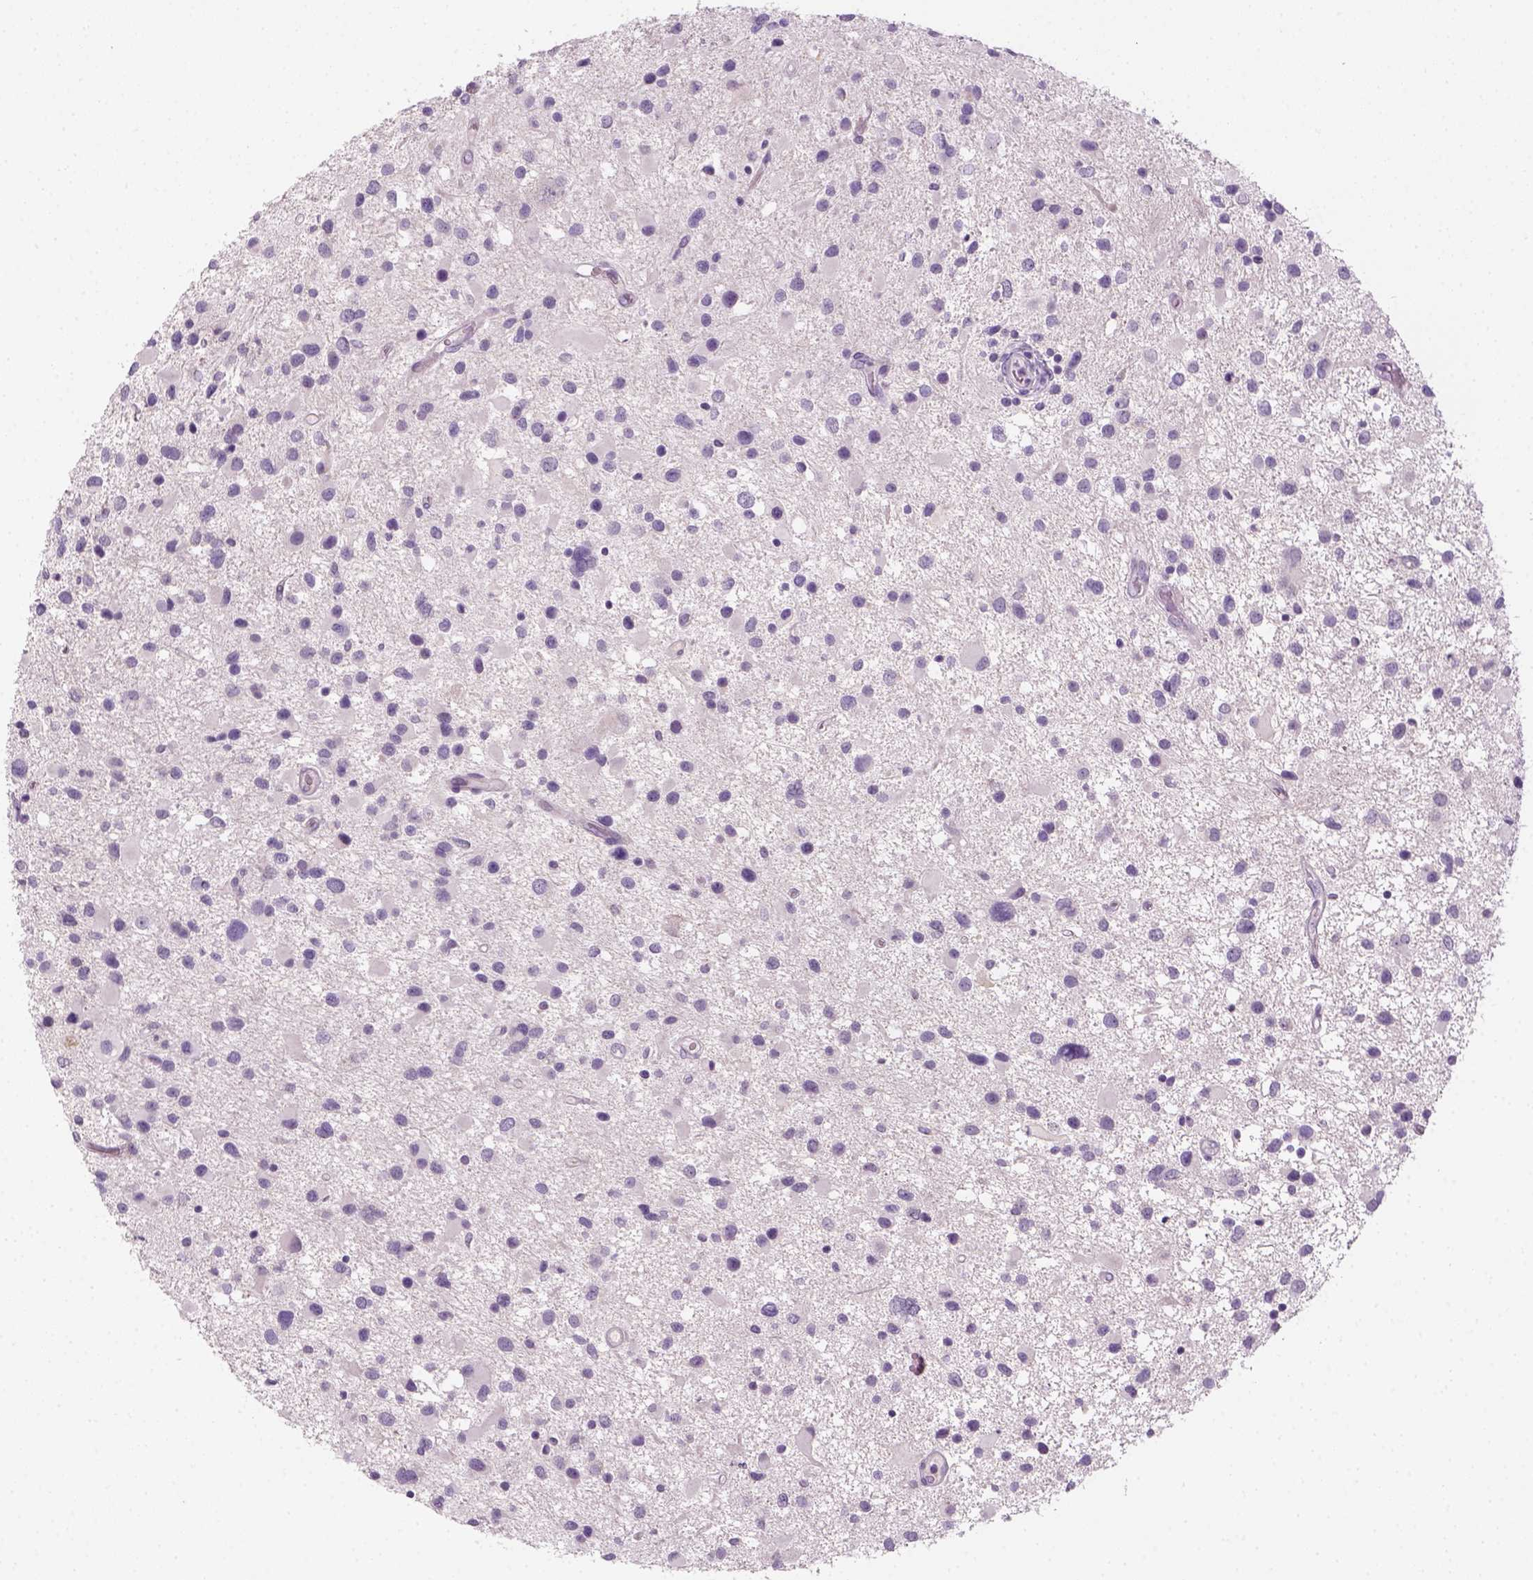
{"staining": {"intensity": "negative", "quantity": "none", "location": "none"}, "tissue": "glioma", "cell_type": "Tumor cells", "image_type": "cancer", "snomed": [{"axis": "morphology", "description": "Glioma, malignant, Low grade"}, {"axis": "topography", "description": "Brain"}], "caption": "A high-resolution image shows IHC staining of malignant glioma (low-grade), which demonstrates no significant staining in tumor cells.", "gene": "GFI1B", "patient": {"sex": "female", "age": 32}}